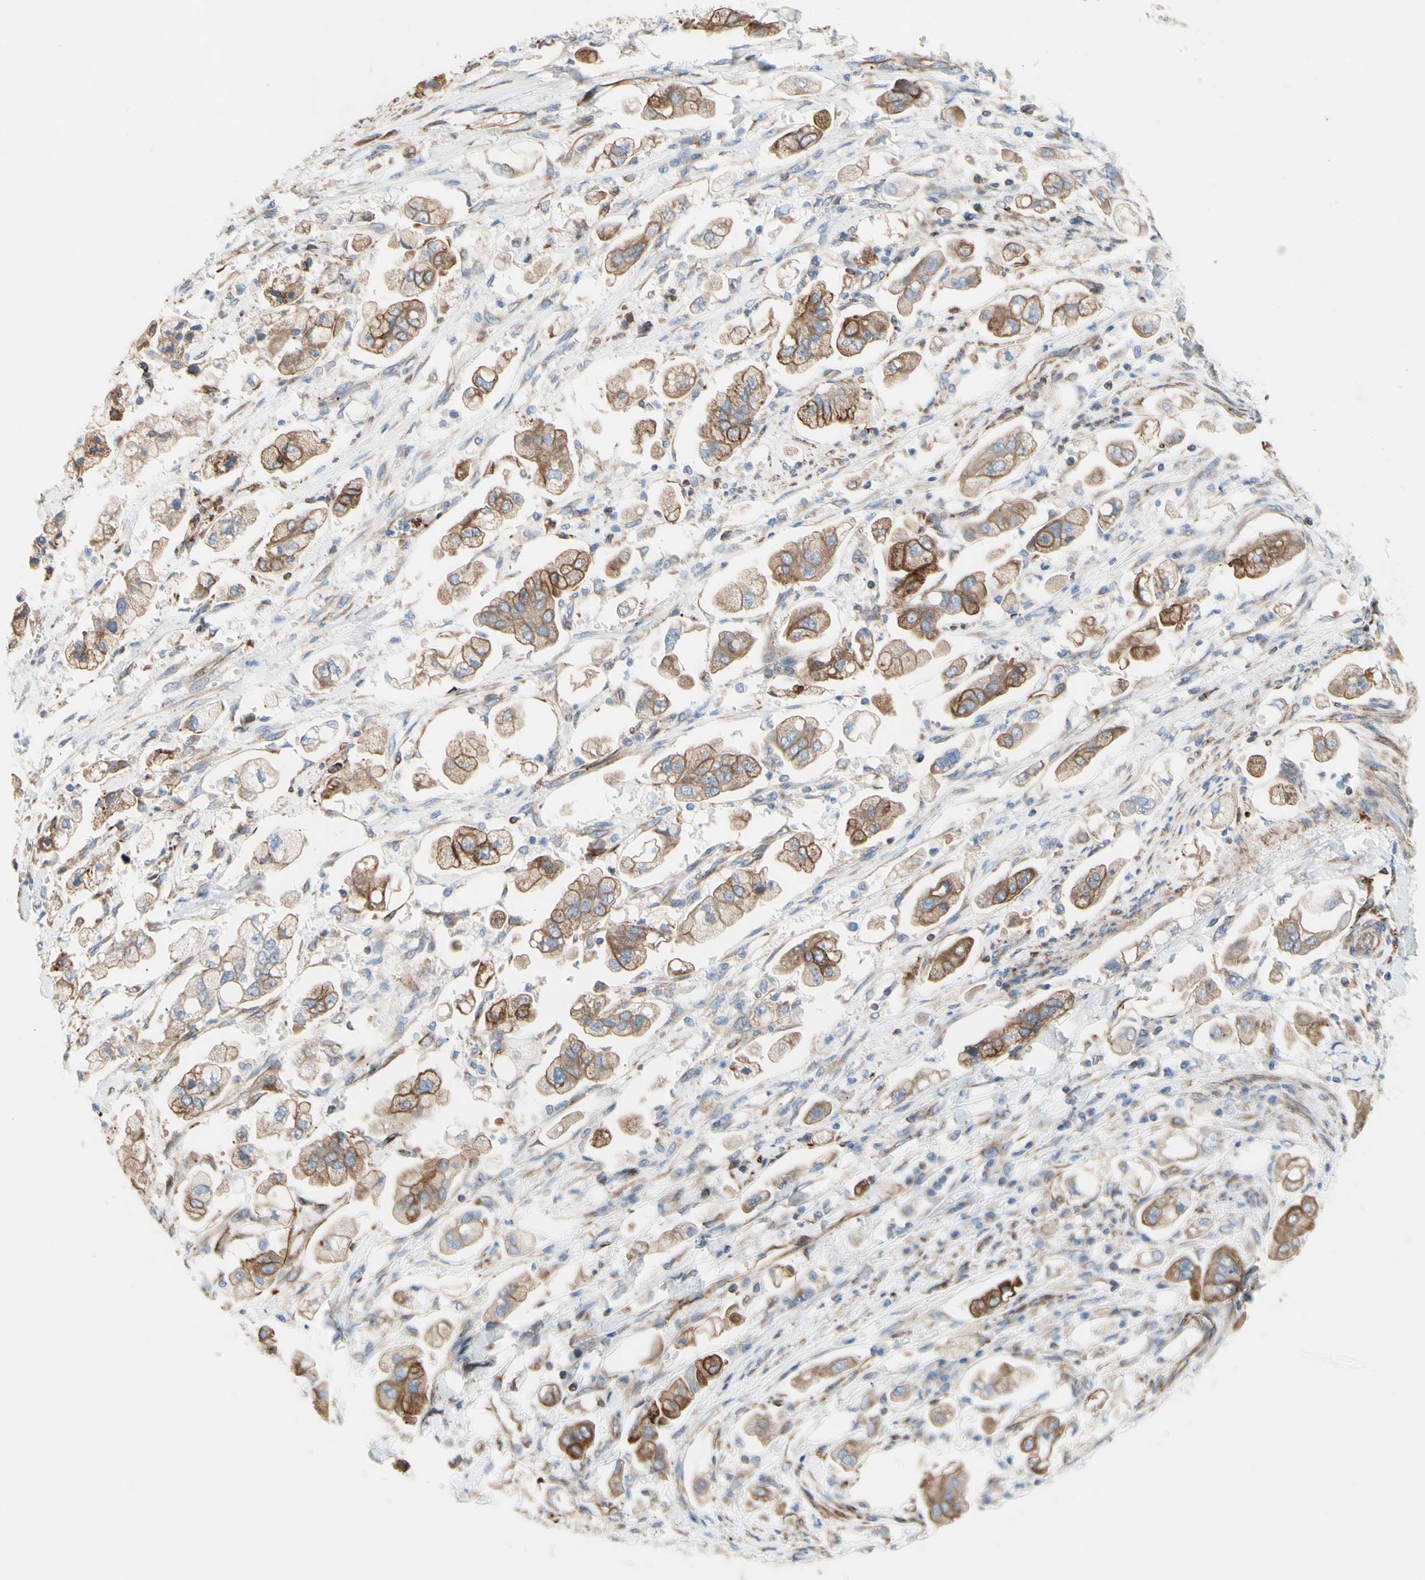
{"staining": {"intensity": "moderate", "quantity": ">75%", "location": "cytoplasmic/membranous"}, "tissue": "stomach cancer", "cell_type": "Tumor cells", "image_type": "cancer", "snomed": [{"axis": "morphology", "description": "Adenocarcinoma, NOS"}, {"axis": "topography", "description": "Stomach"}], "caption": "This image shows adenocarcinoma (stomach) stained with immunohistochemistry to label a protein in brown. The cytoplasmic/membranous of tumor cells show moderate positivity for the protein. Nuclei are counter-stained blue.", "gene": "ENDOD1", "patient": {"sex": "male", "age": 62}}